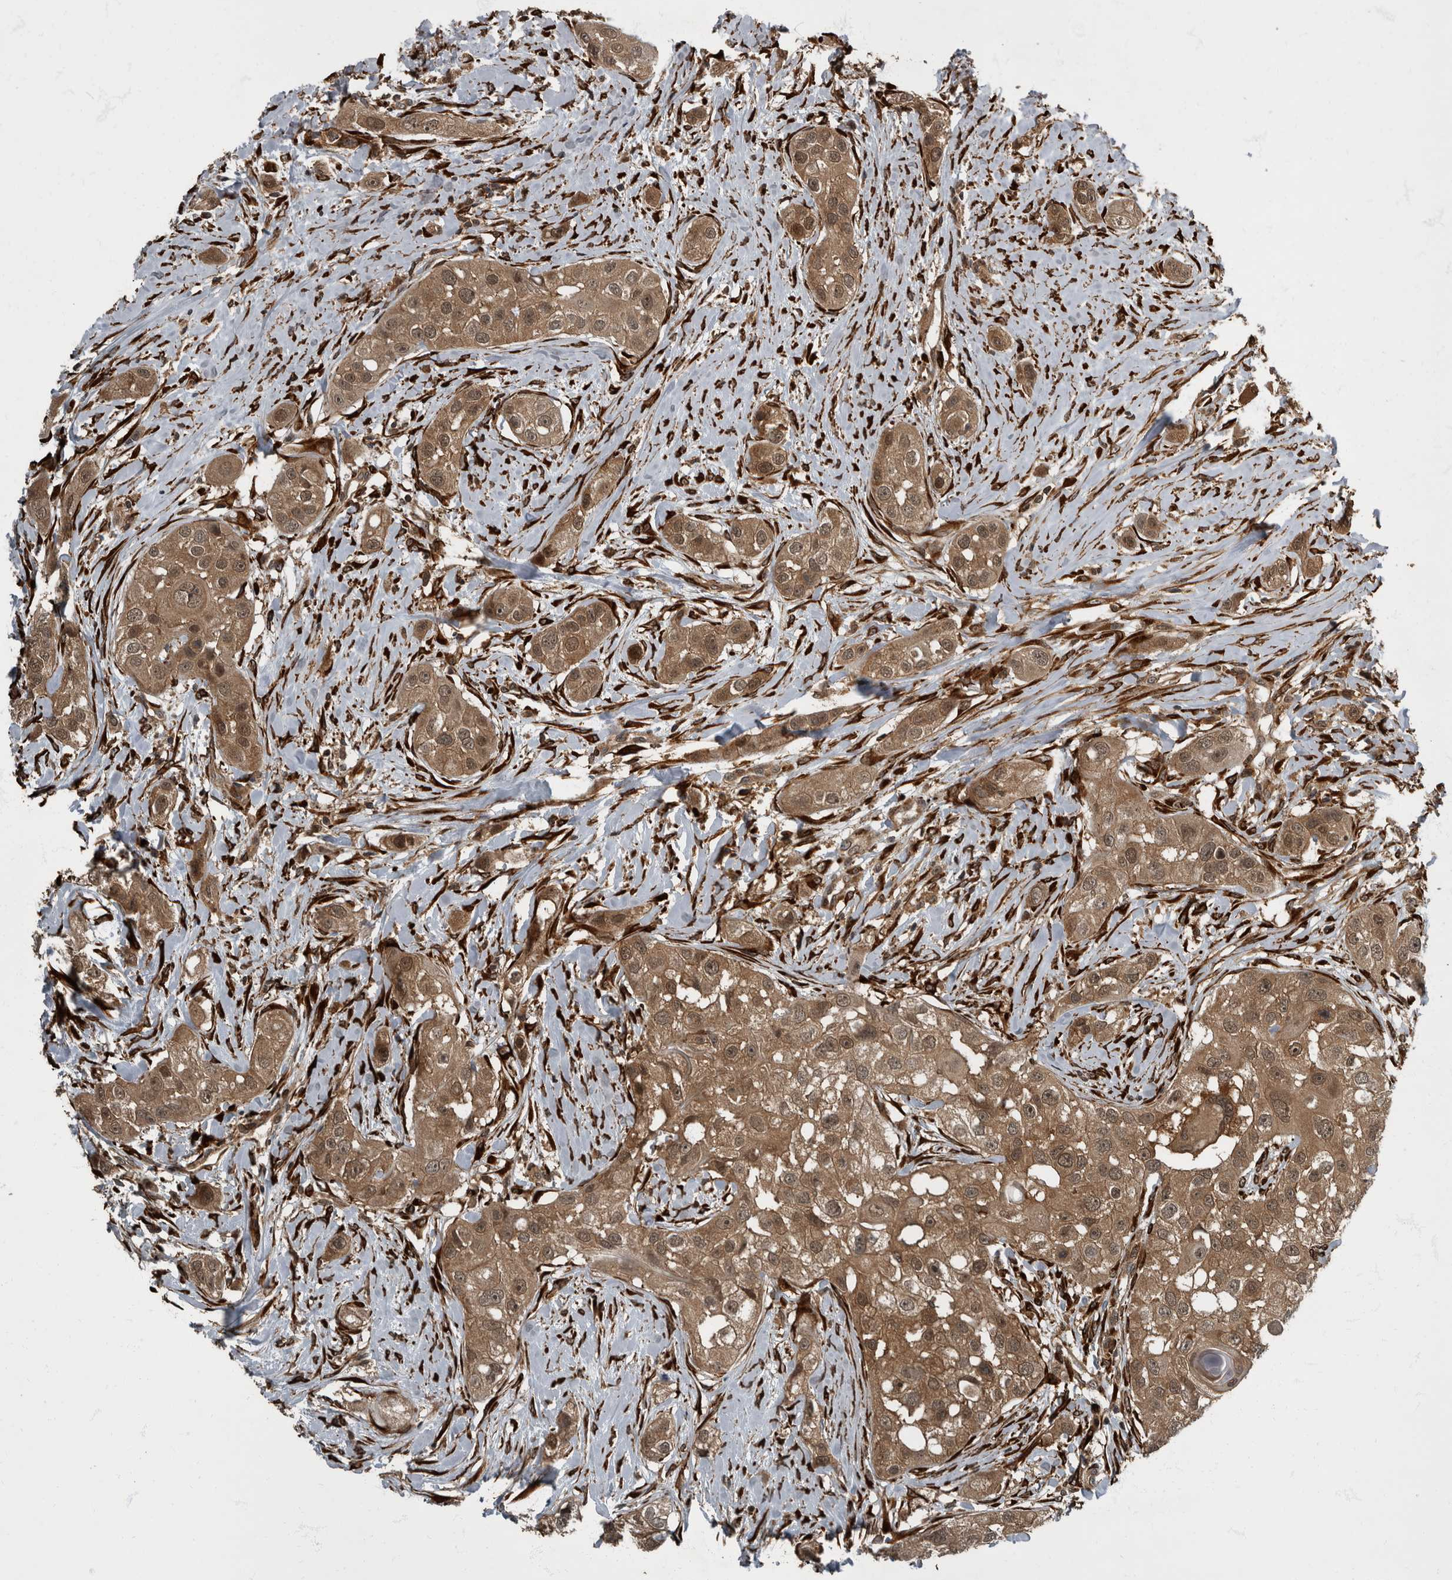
{"staining": {"intensity": "moderate", "quantity": ">75%", "location": "cytoplasmic/membranous,nuclear"}, "tissue": "head and neck cancer", "cell_type": "Tumor cells", "image_type": "cancer", "snomed": [{"axis": "morphology", "description": "Normal tissue, NOS"}, {"axis": "morphology", "description": "Squamous cell carcinoma, NOS"}, {"axis": "topography", "description": "Skeletal muscle"}, {"axis": "topography", "description": "Head-Neck"}], "caption": "Head and neck cancer tissue reveals moderate cytoplasmic/membranous and nuclear positivity in approximately >75% of tumor cells", "gene": "RABGGTB", "patient": {"sex": "male", "age": 51}}